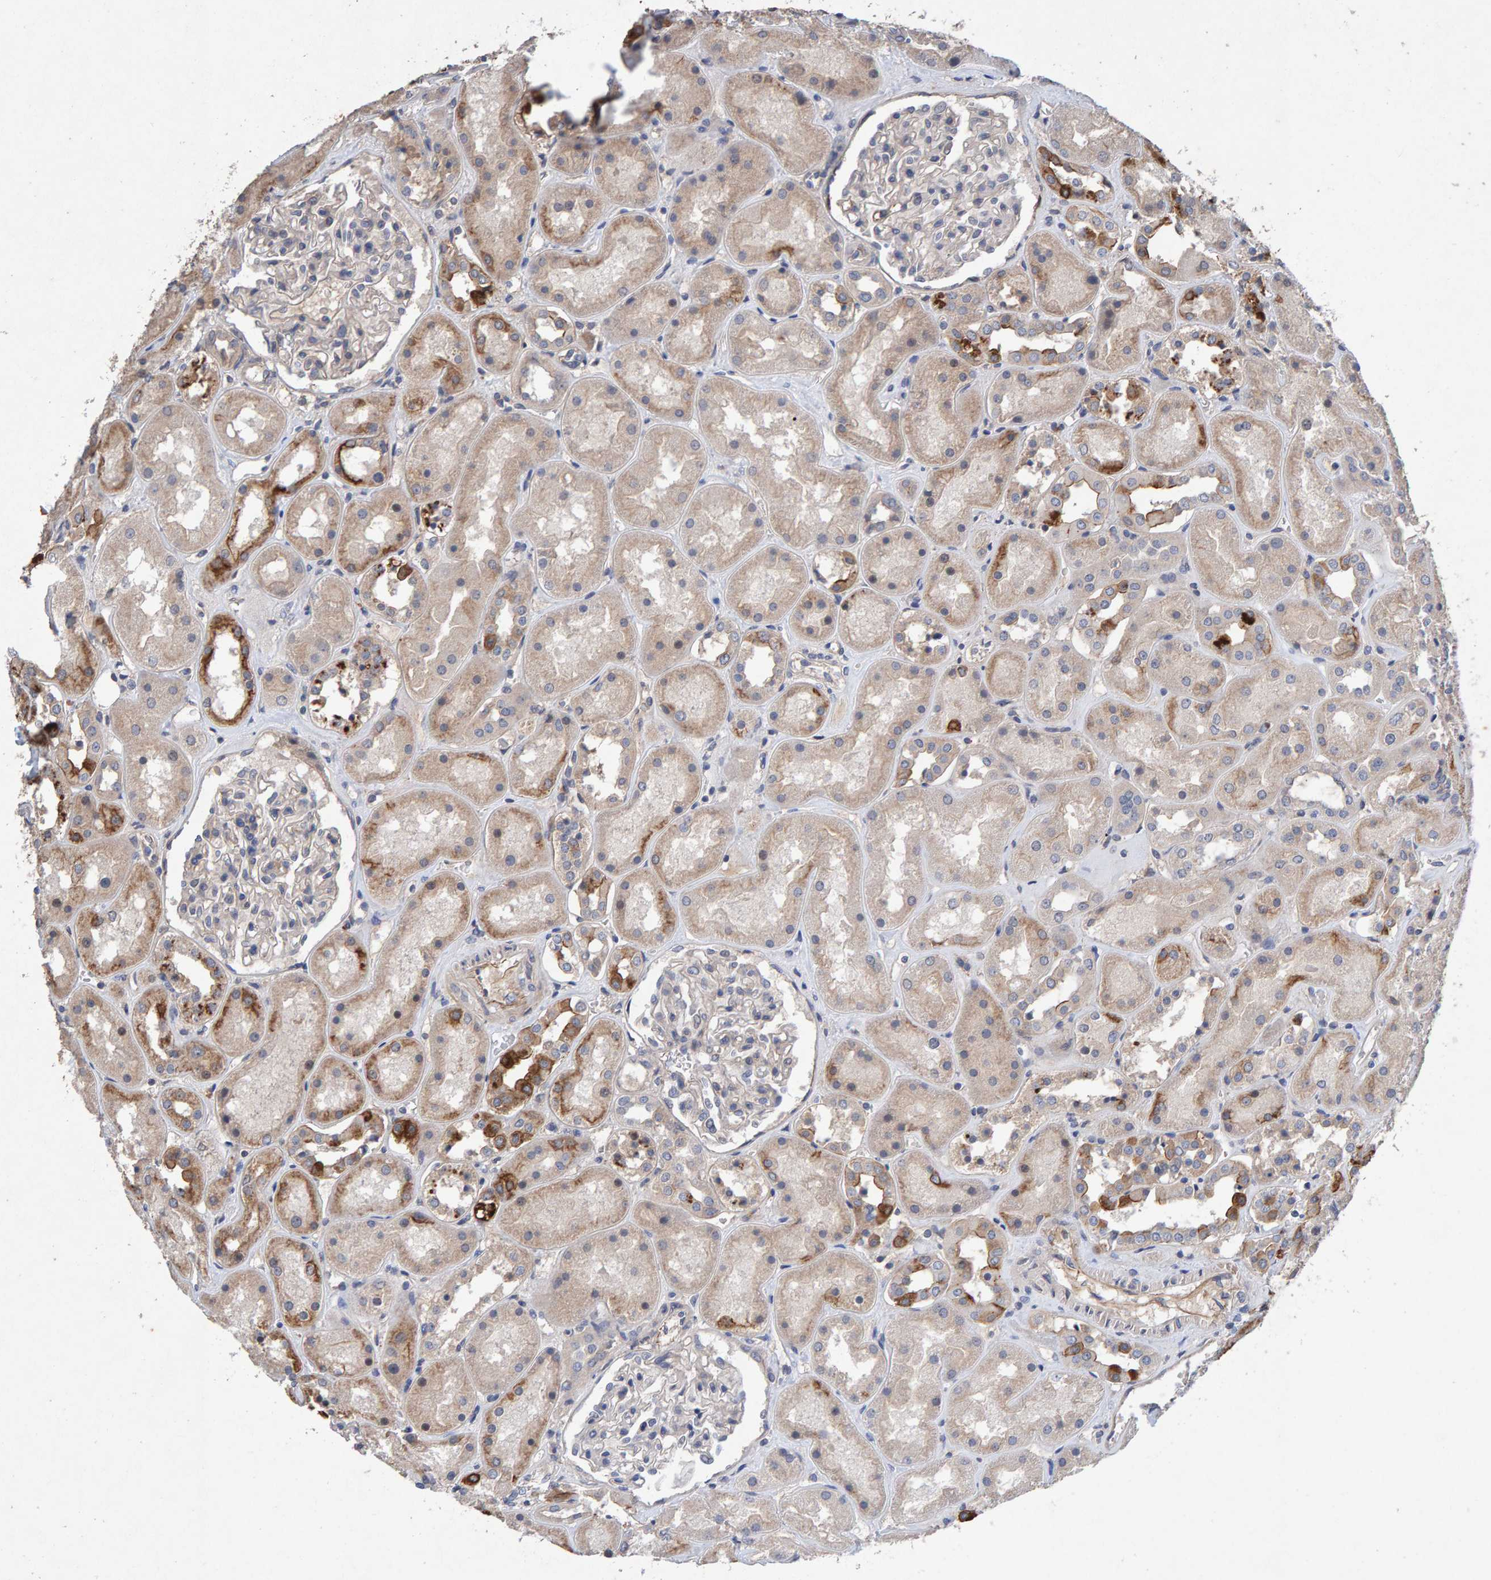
{"staining": {"intensity": "negative", "quantity": "none", "location": "none"}, "tissue": "kidney", "cell_type": "Cells in glomeruli", "image_type": "normal", "snomed": [{"axis": "morphology", "description": "Normal tissue, NOS"}, {"axis": "topography", "description": "Kidney"}], "caption": "IHC of benign human kidney shows no expression in cells in glomeruli. (Immunohistochemistry (ihc), brightfield microscopy, high magnification).", "gene": "EFR3A", "patient": {"sex": "male", "age": 70}}